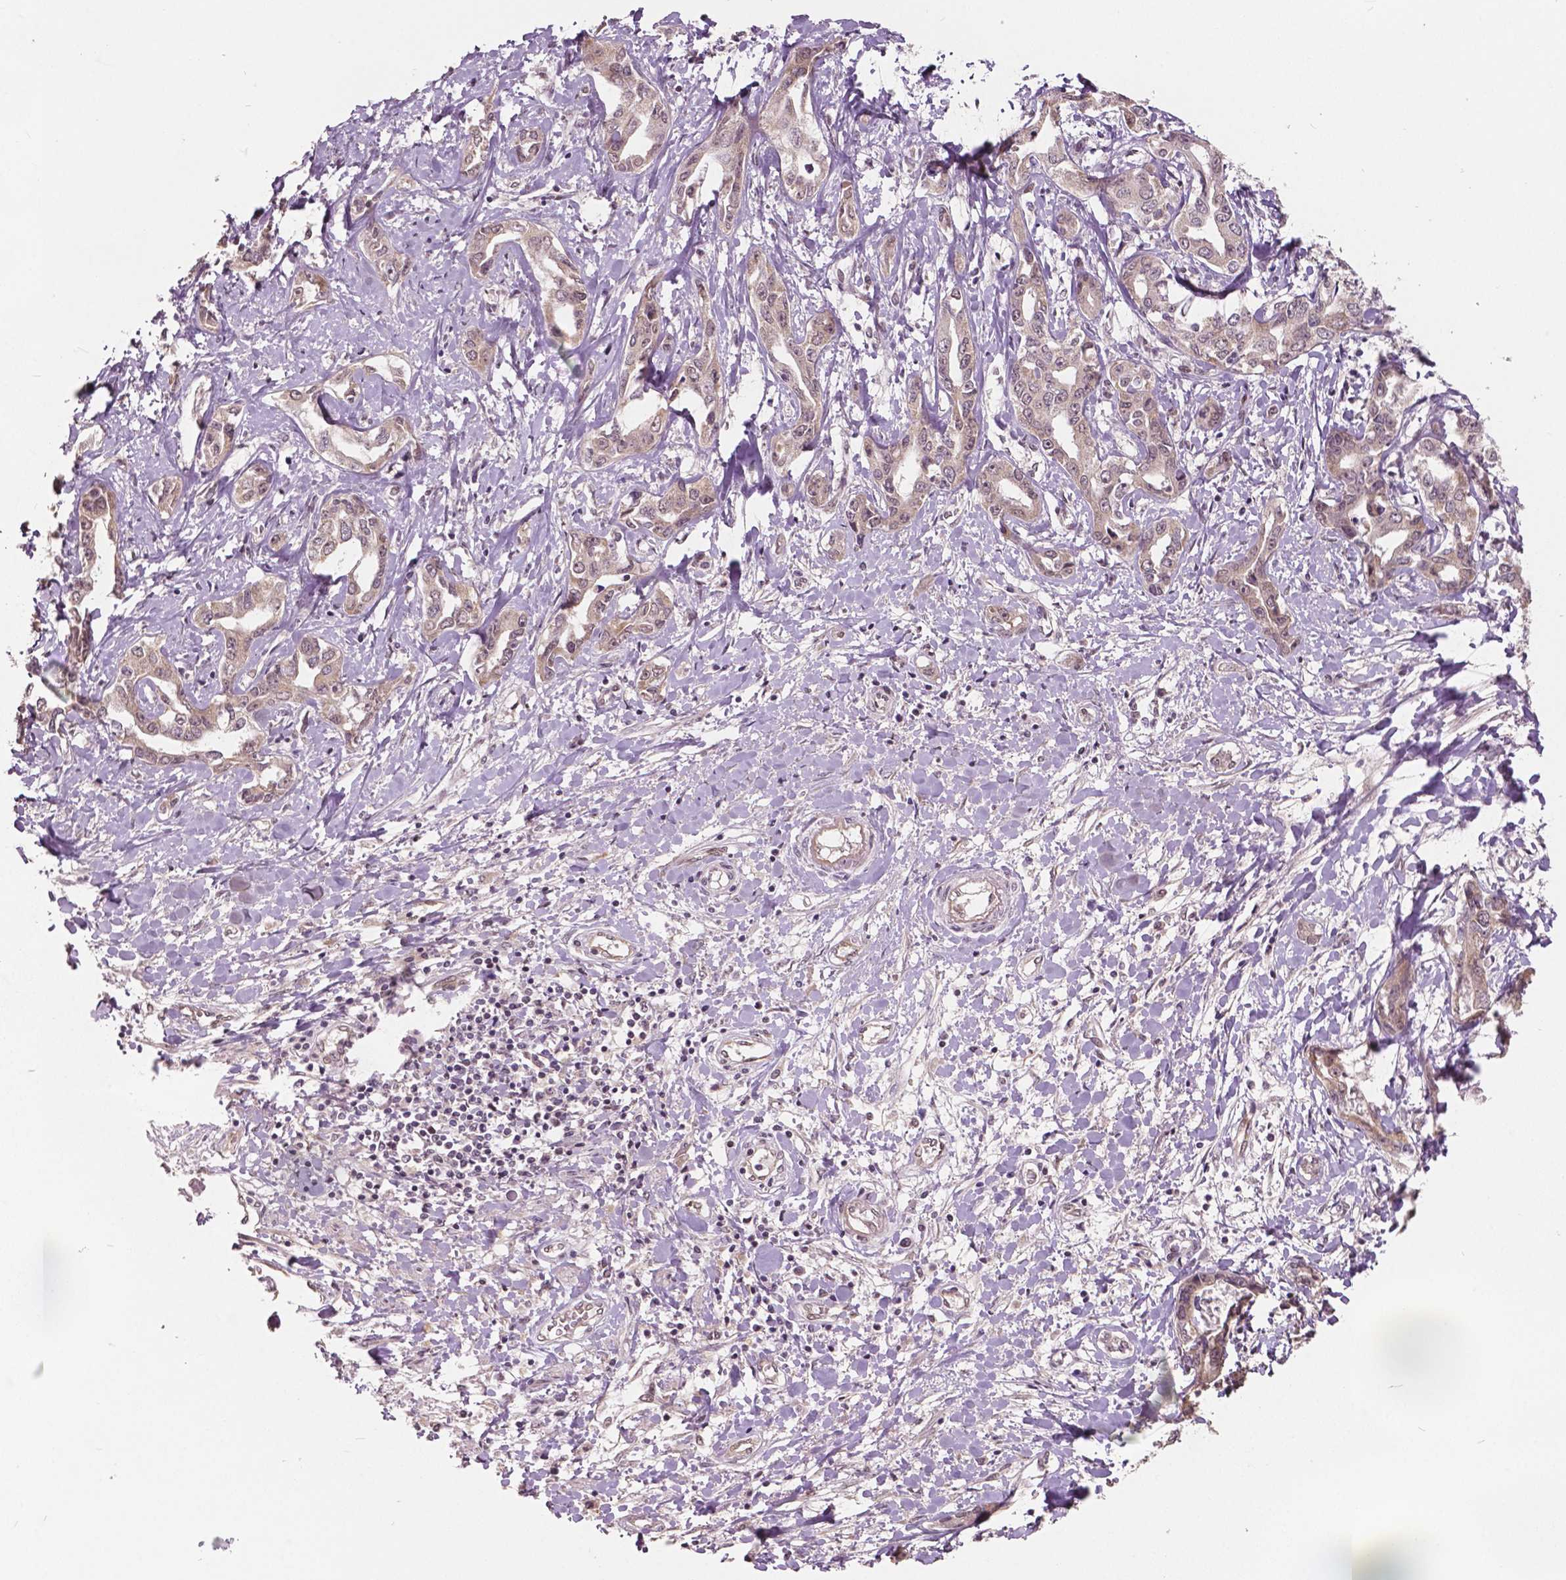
{"staining": {"intensity": "negative", "quantity": "none", "location": "none"}, "tissue": "liver cancer", "cell_type": "Tumor cells", "image_type": "cancer", "snomed": [{"axis": "morphology", "description": "Cholangiocarcinoma"}, {"axis": "topography", "description": "Liver"}], "caption": "The photomicrograph shows no staining of tumor cells in cholangiocarcinoma (liver). (Immunohistochemistry (ihc), brightfield microscopy, high magnification).", "gene": "HMBOX1", "patient": {"sex": "male", "age": 59}}